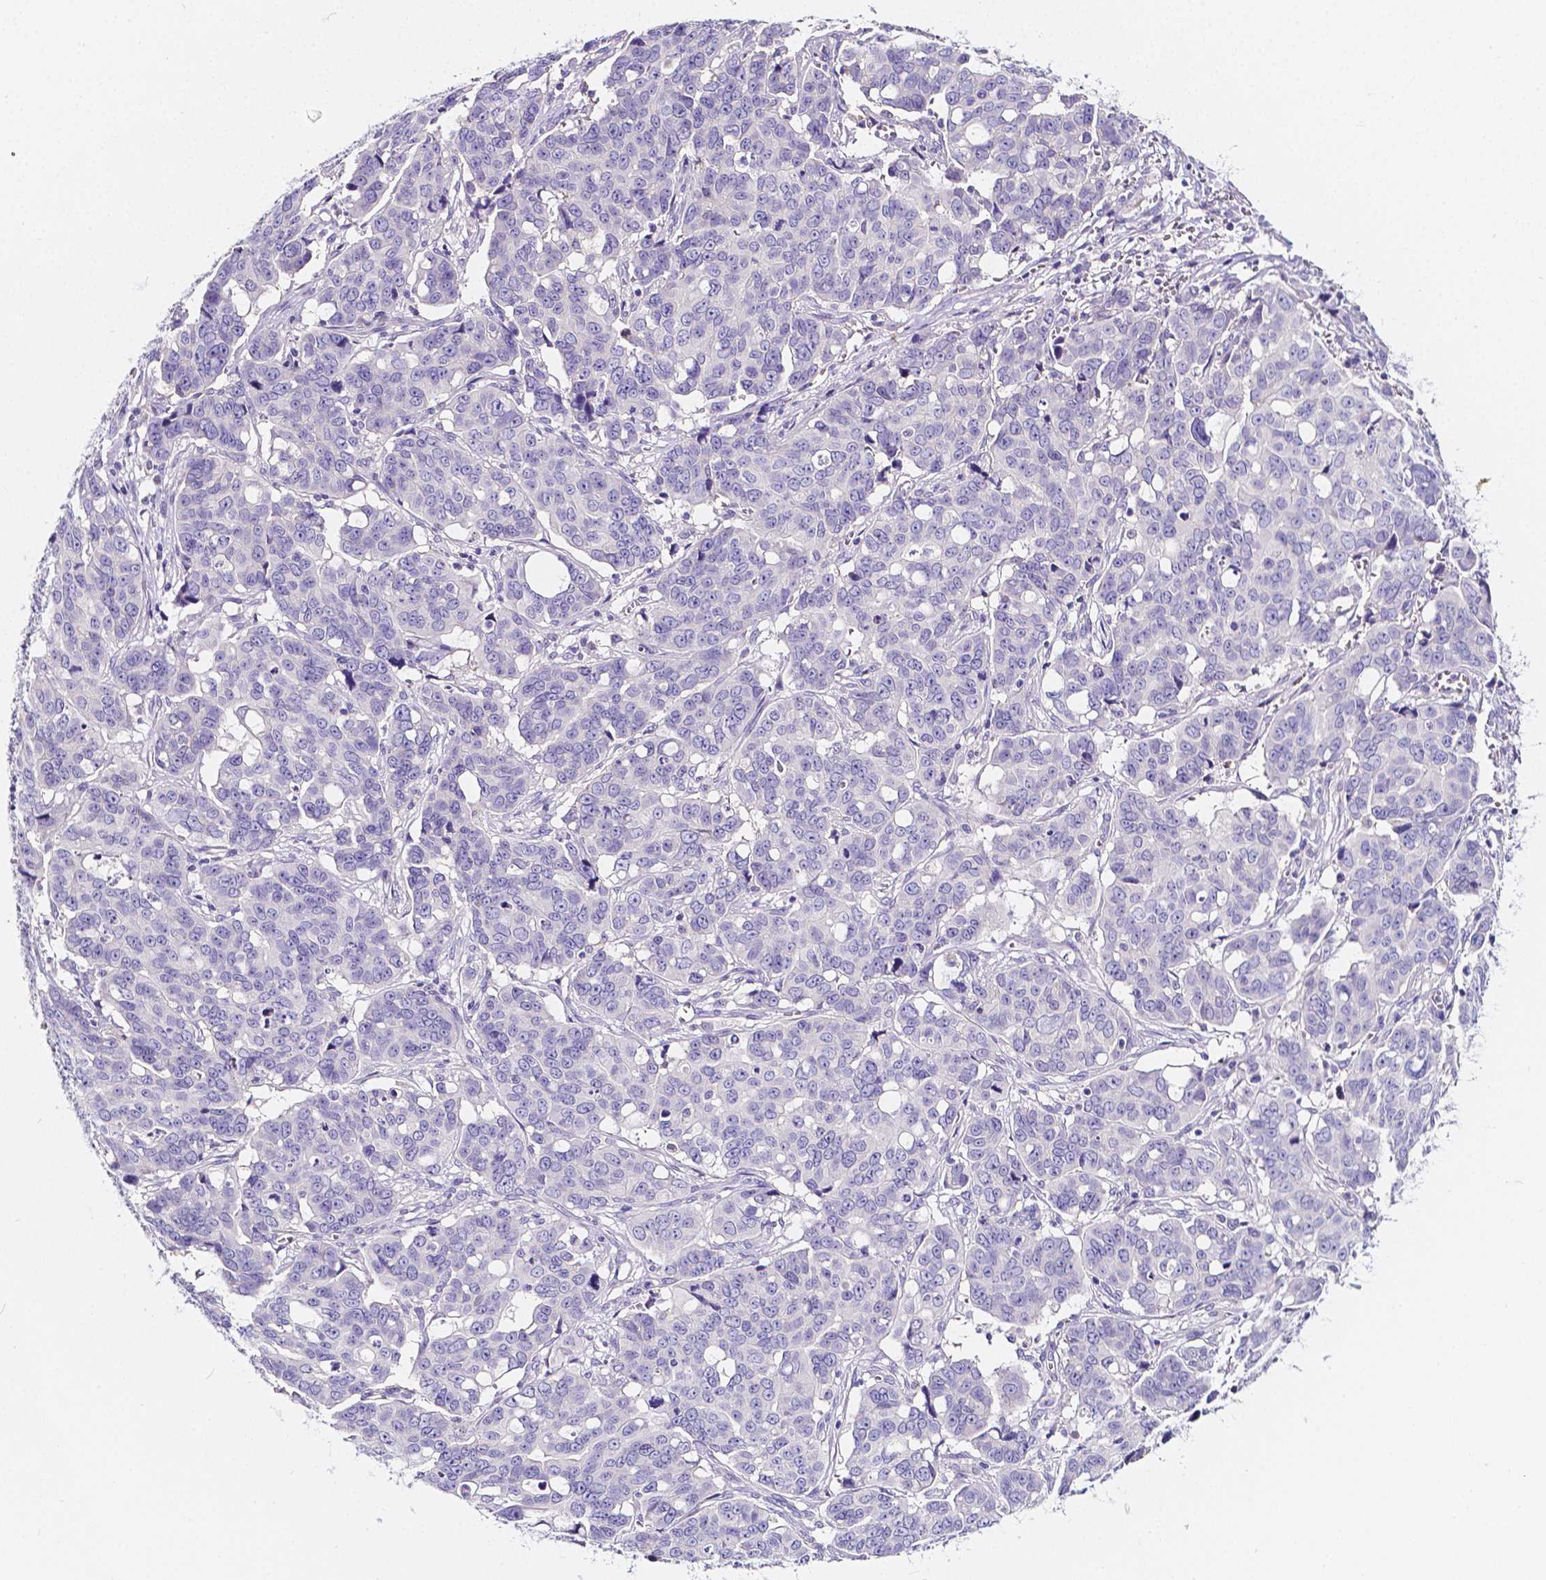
{"staining": {"intensity": "negative", "quantity": "none", "location": "none"}, "tissue": "ovarian cancer", "cell_type": "Tumor cells", "image_type": "cancer", "snomed": [{"axis": "morphology", "description": "Carcinoma, endometroid"}, {"axis": "topography", "description": "Ovary"}], "caption": "An immunohistochemistry (IHC) photomicrograph of endometroid carcinoma (ovarian) is shown. There is no staining in tumor cells of endometroid carcinoma (ovarian). (Immunohistochemistry, brightfield microscopy, high magnification).", "gene": "CLSTN2", "patient": {"sex": "female", "age": 78}}